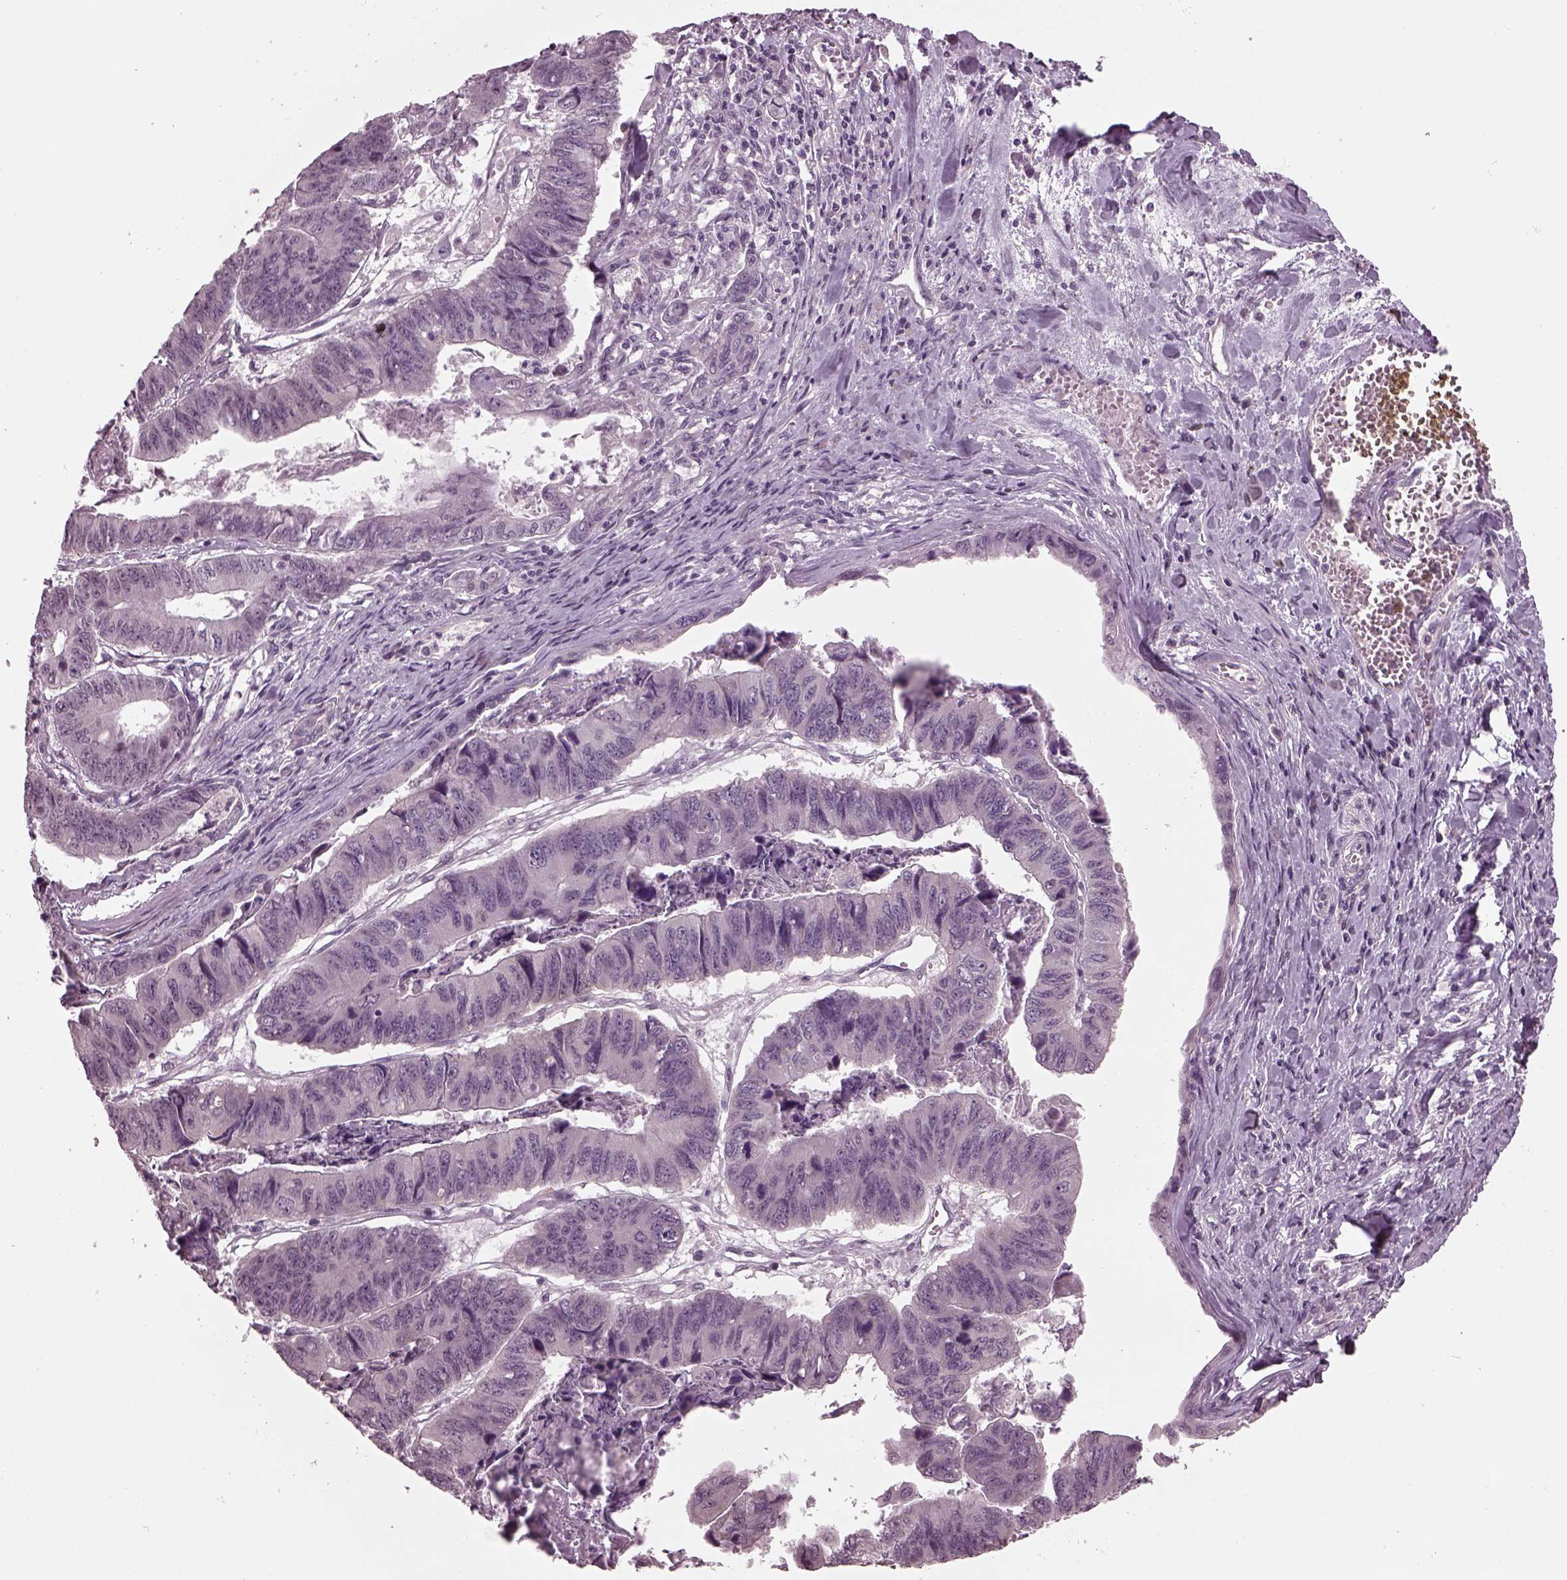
{"staining": {"intensity": "negative", "quantity": "none", "location": "none"}, "tissue": "stomach cancer", "cell_type": "Tumor cells", "image_type": "cancer", "snomed": [{"axis": "morphology", "description": "Adenocarcinoma, NOS"}, {"axis": "topography", "description": "Stomach, lower"}], "caption": "This image is of stomach cancer (adenocarcinoma) stained with immunohistochemistry (IHC) to label a protein in brown with the nuclei are counter-stained blue. There is no positivity in tumor cells. Nuclei are stained in blue.", "gene": "CLCN4", "patient": {"sex": "male", "age": 77}}